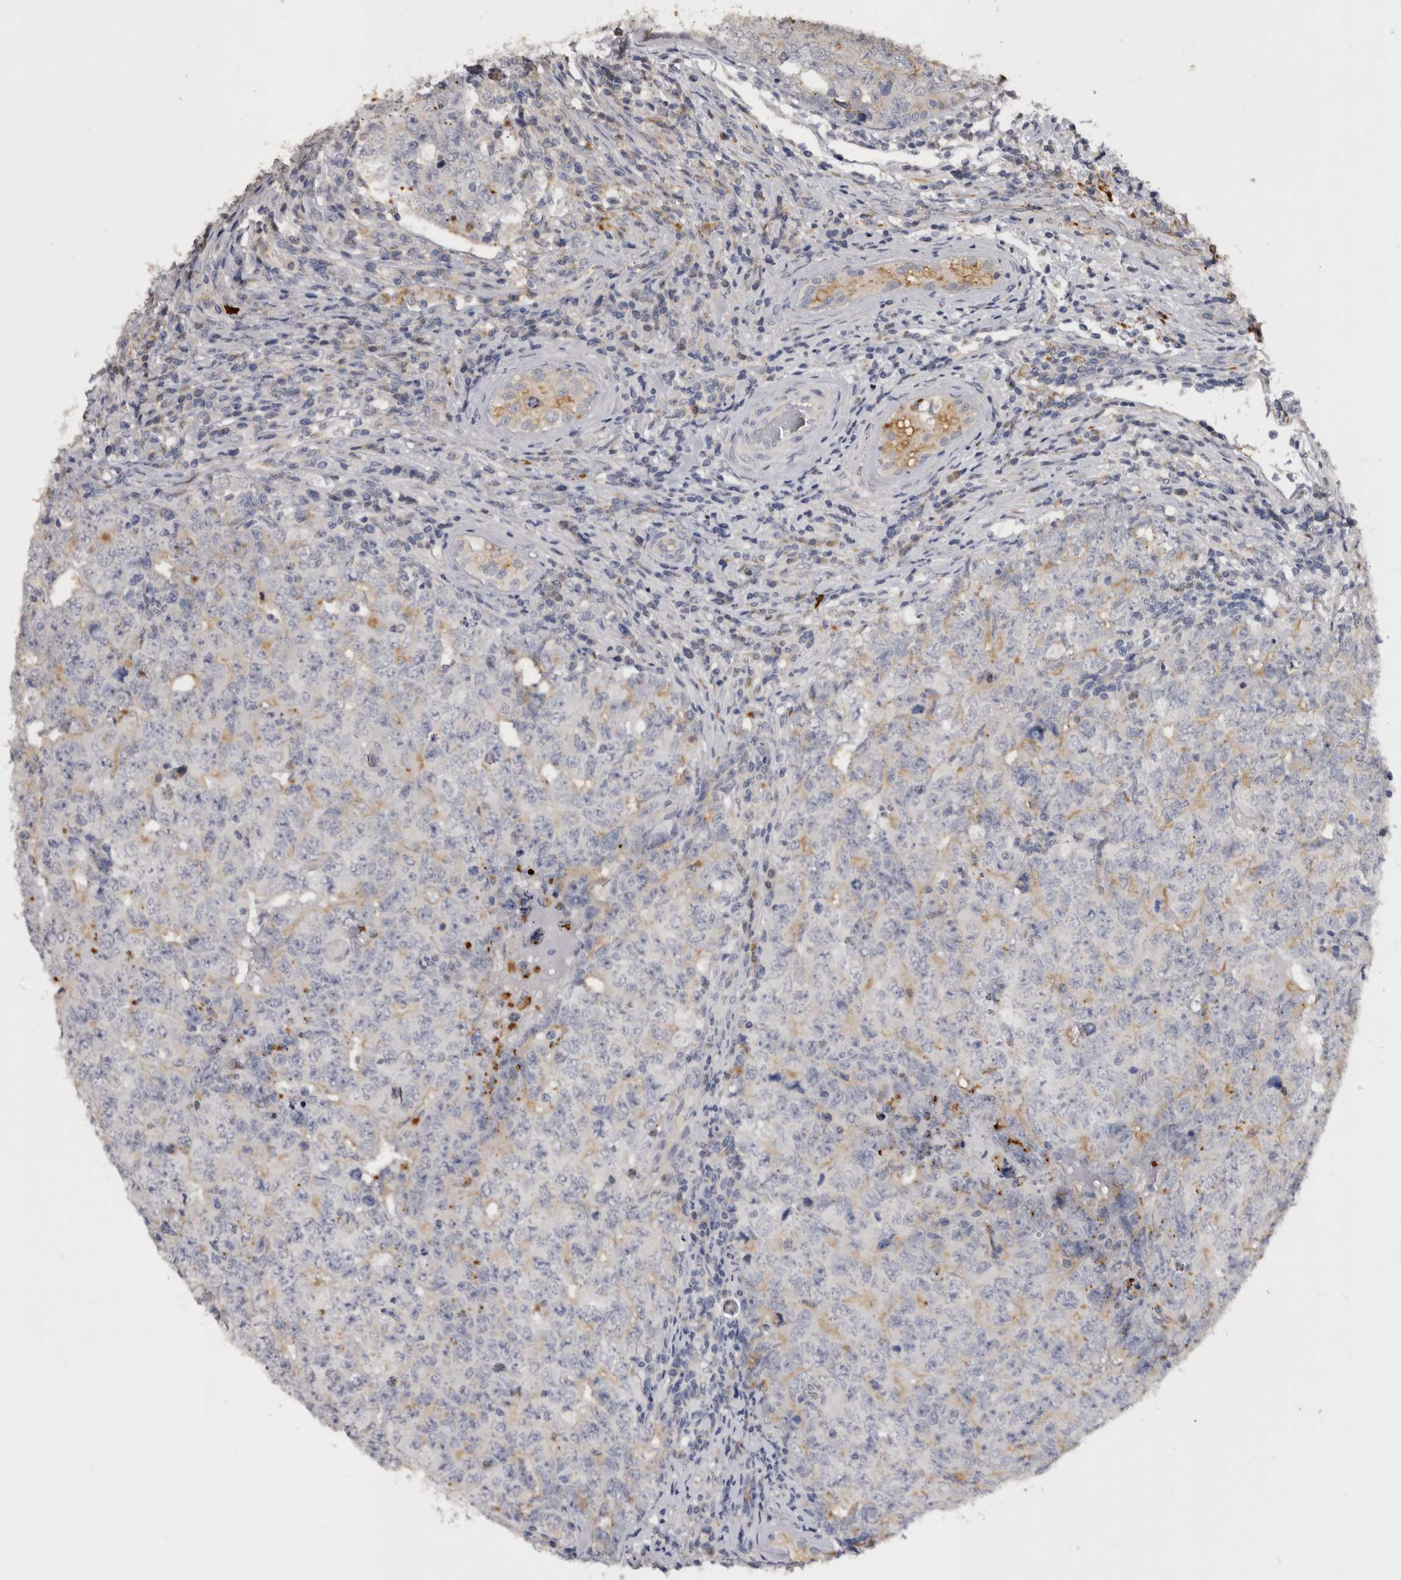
{"staining": {"intensity": "weak", "quantity": "<25%", "location": "cytoplasmic/membranous"}, "tissue": "testis cancer", "cell_type": "Tumor cells", "image_type": "cancer", "snomed": [{"axis": "morphology", "description": "Carcinoma, Embryonal, NOS"}, {"axis": "topography", "description": "Testis"}], "caption": "High power microscopy image of an immunohistochemistry photomicrograph of testis cancer, revealing no significant positivity in tumor cells.", "gene": "DAP", "patient": {"sex": "male", "age": 26}}